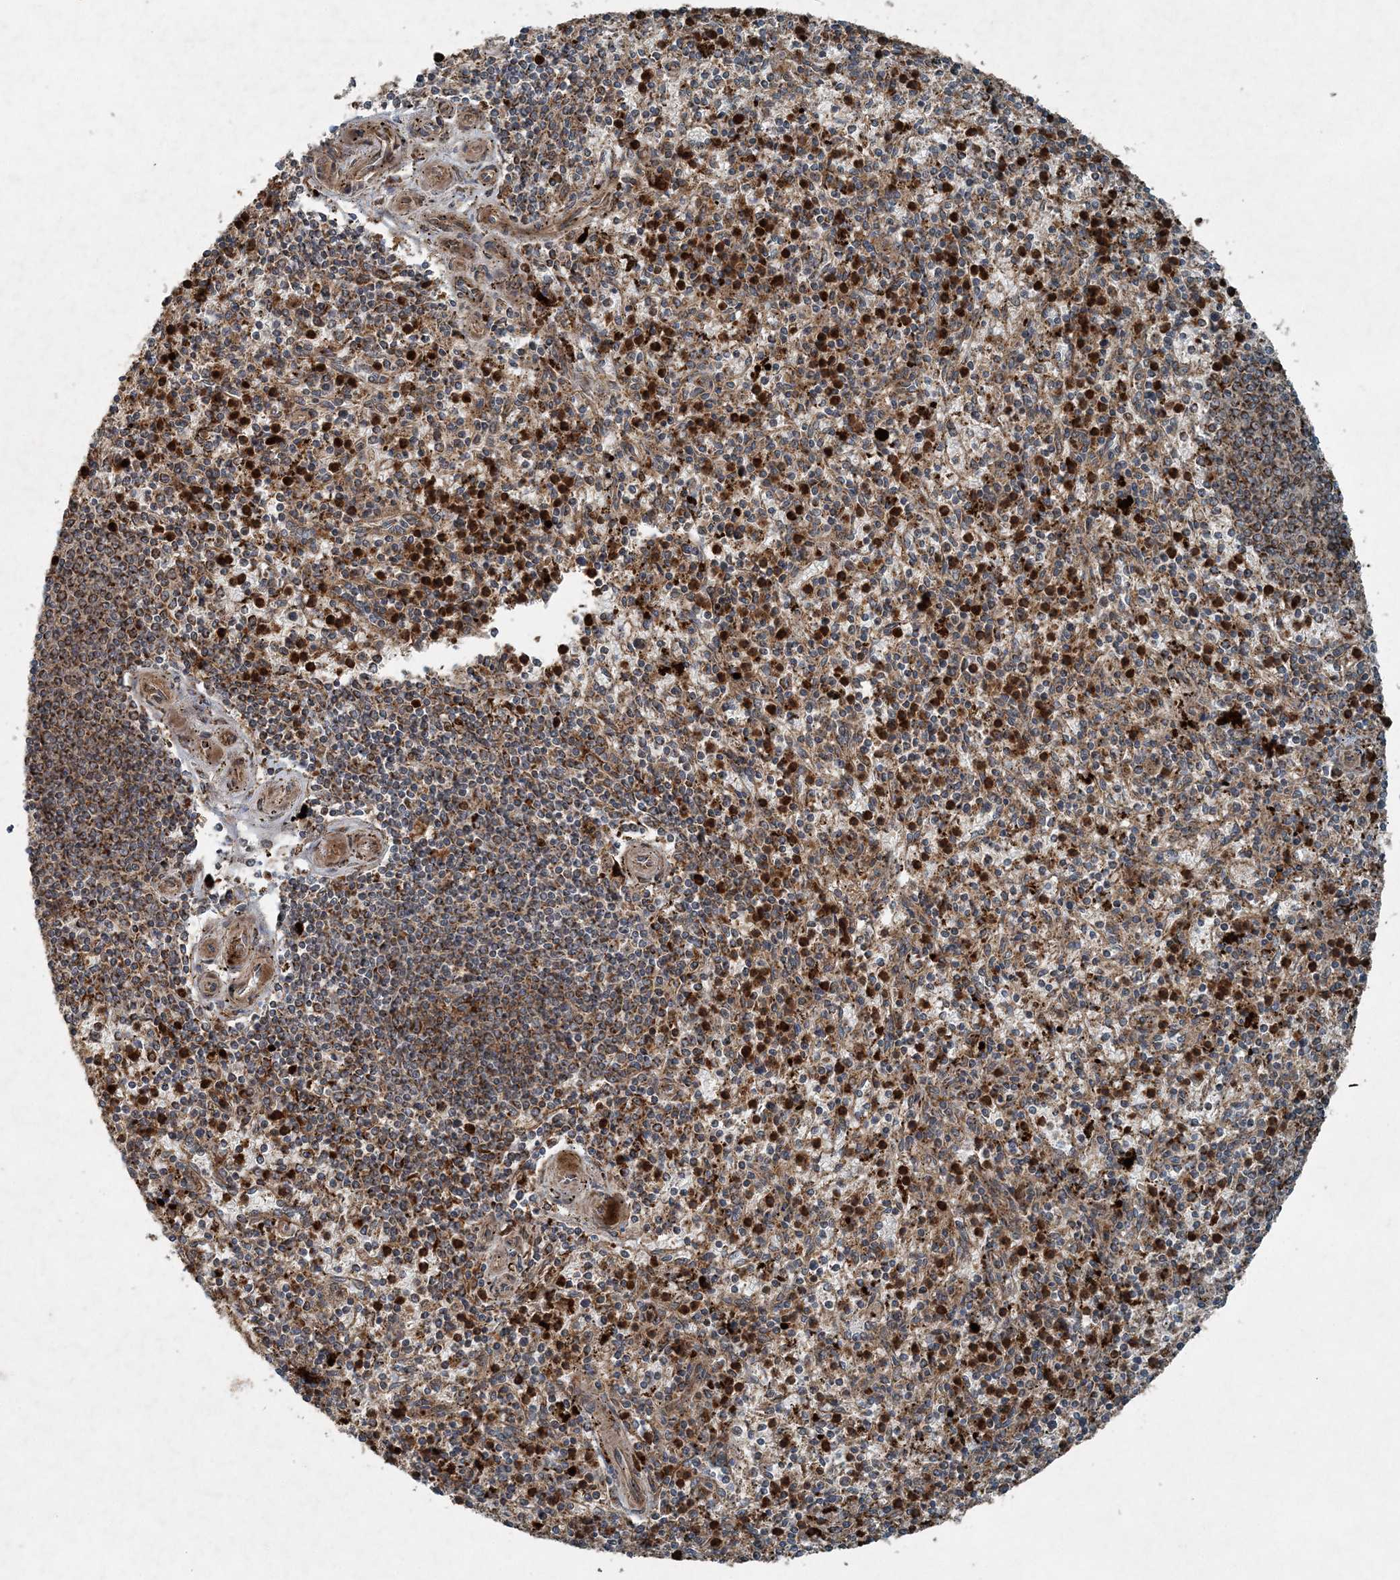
{"staining": {"intensity": "strong", "quantity": ">75%", "location": "cytoplasmic/membranous"}, "tissue": "spleen", "cell_type": "Cells in red pulp", "image_type": "normal", "snomed": [{"axis": "morphology", "description": "Normal tissue, NOS"}, {"axis": "topography", "description": "Spleen"}], "caption": "Immunohistochemical staining of benign spleen exhibits strong cytoplasmic/membranous protein expression in approximately >75% of cells in red pulp.", "gene": "COPS7B", "patient": {"sex": "male", "age": 72}}